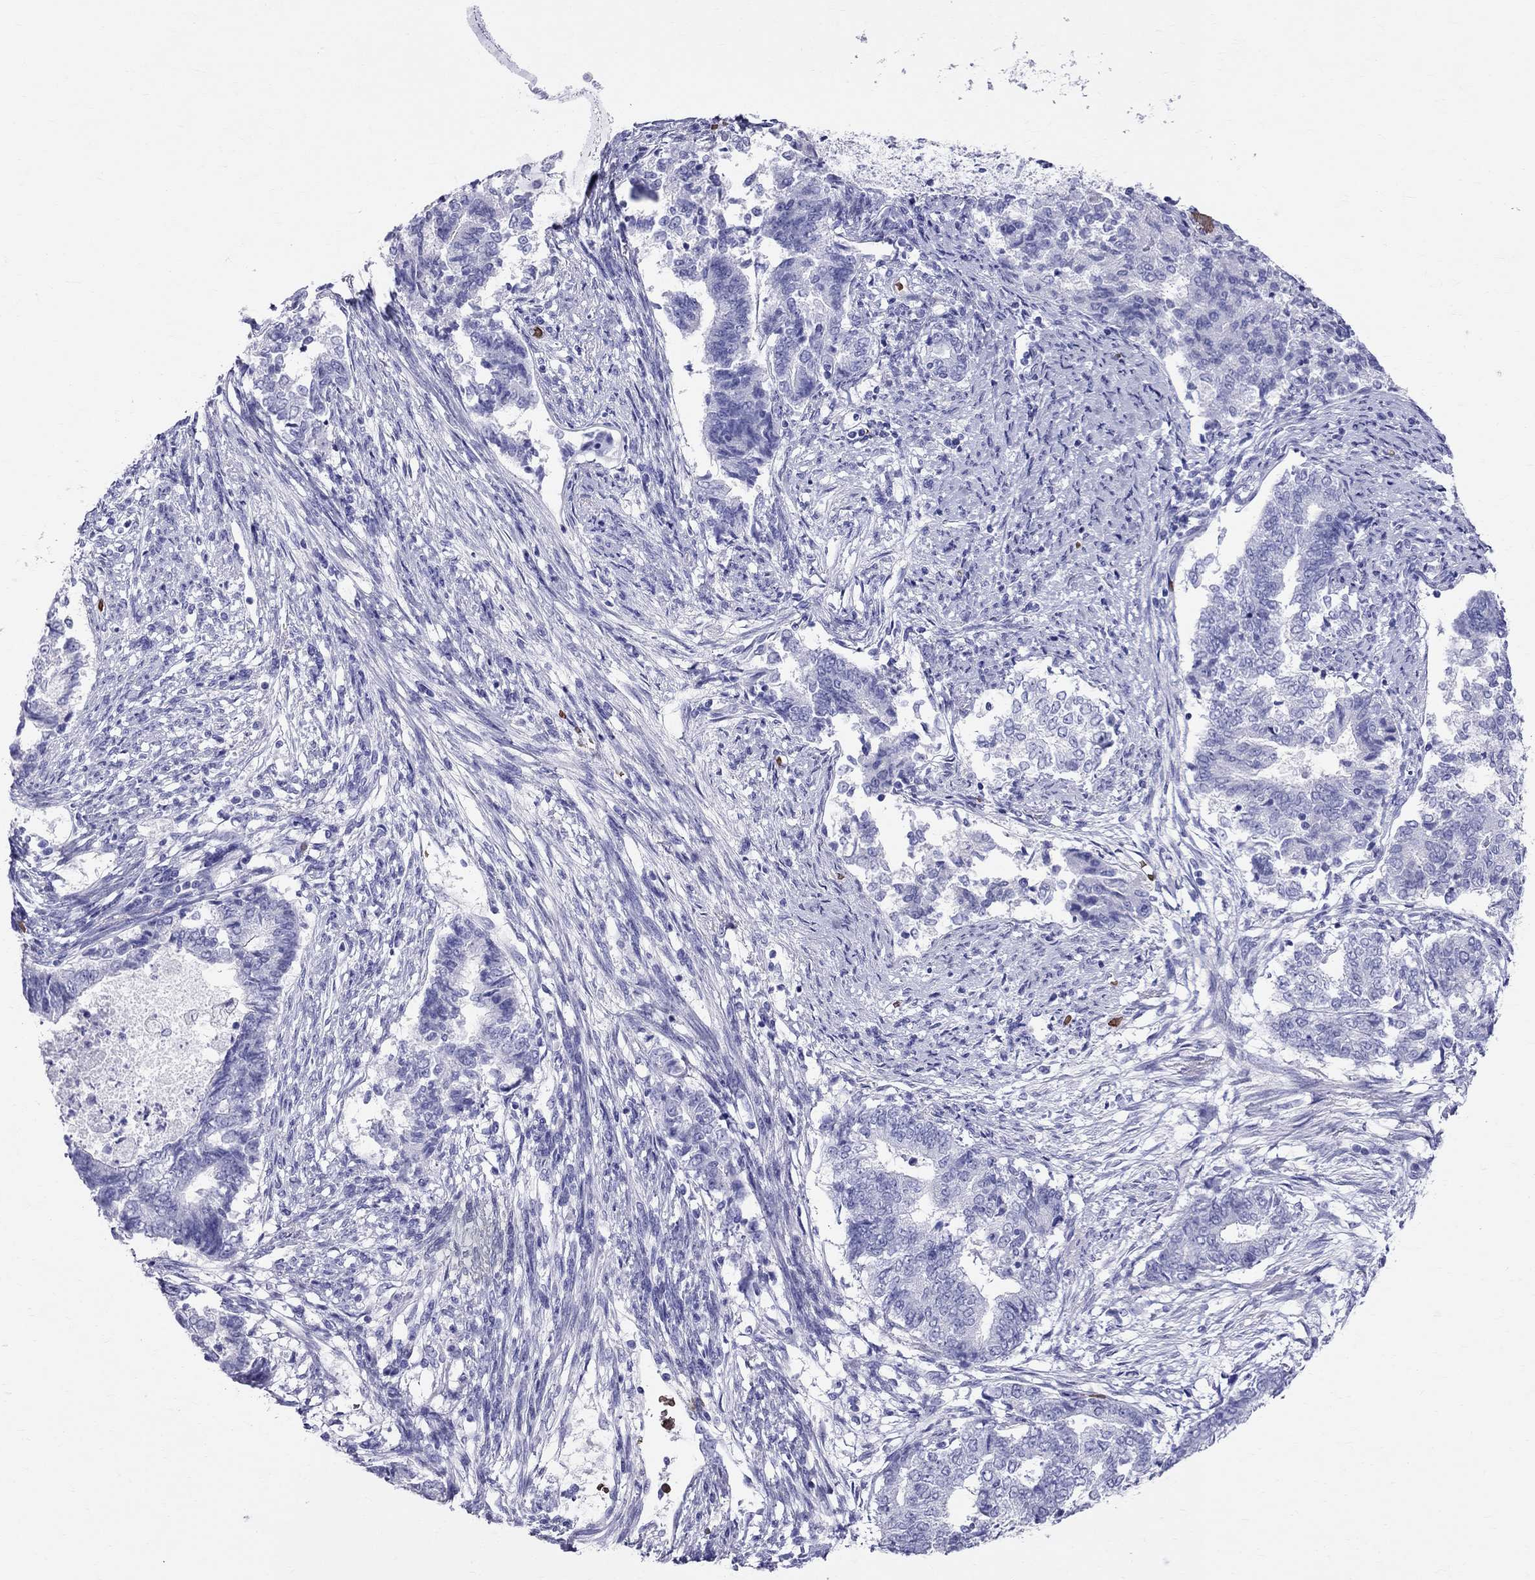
{"staining": {"intensity": "negative", "quantity": "none", "location": "none"}, "tissue": "endometrial cancer", "cell_type": "Tumor cells", "image_type": "cancer", "snomed": [{"axis": "morphology", "description": "Adenocarcinoma, NOS"}, {"axis": "topography", "description": "Endometrium"}], "caption": "This micrograph is of adenocarcinoma (endometrial) stained with immunohistochemistry (IHC) to label a protein in brown with the nuclei are counter-stained blue. There is no positivity in tumor cells.", "gene": "DNAAF6", "patient": {"sex": "female", "age": 65}}